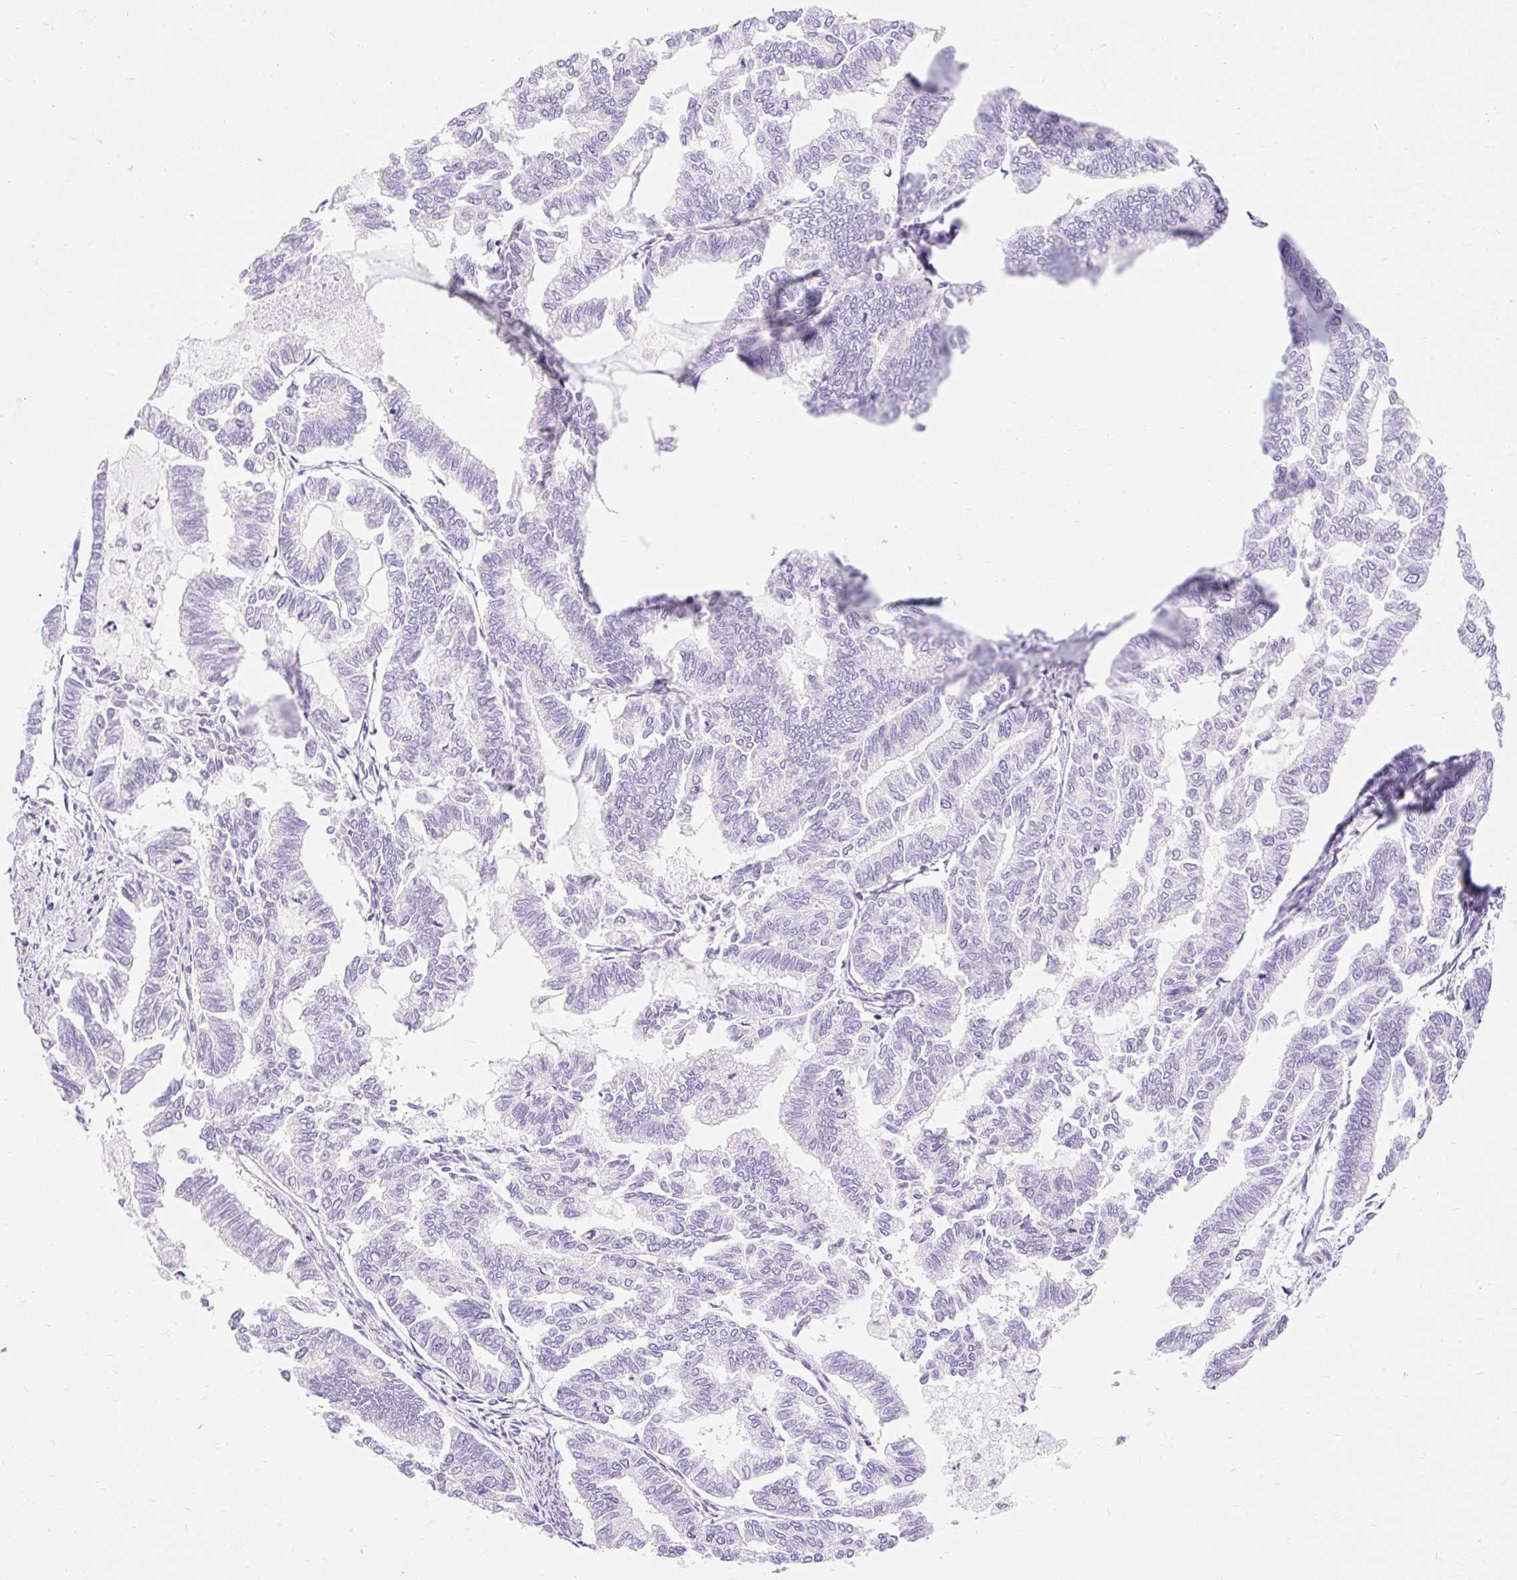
{"staining": {"intensity": "negative", "quantity": "none", "location": "none"}, "tissue": "endometrial cancer", "cell_type": "Tumor cells", "image_type": "cancer", "snomed": [{"axis": "morphology", "description": "Adenocarcinoma, NOS"}, {"axis": "topography", "description": "Endometrium"}], "caption": "Endometrial cancer (adenocarcinoma) was stained to show a protein in brown. There is no significant expression in tumor cells. (Immunohistochemistry, brightfield microscopy, high magnification).", "gene": "SLC28A1", "patient": {"sex": "female", "age": 79}}